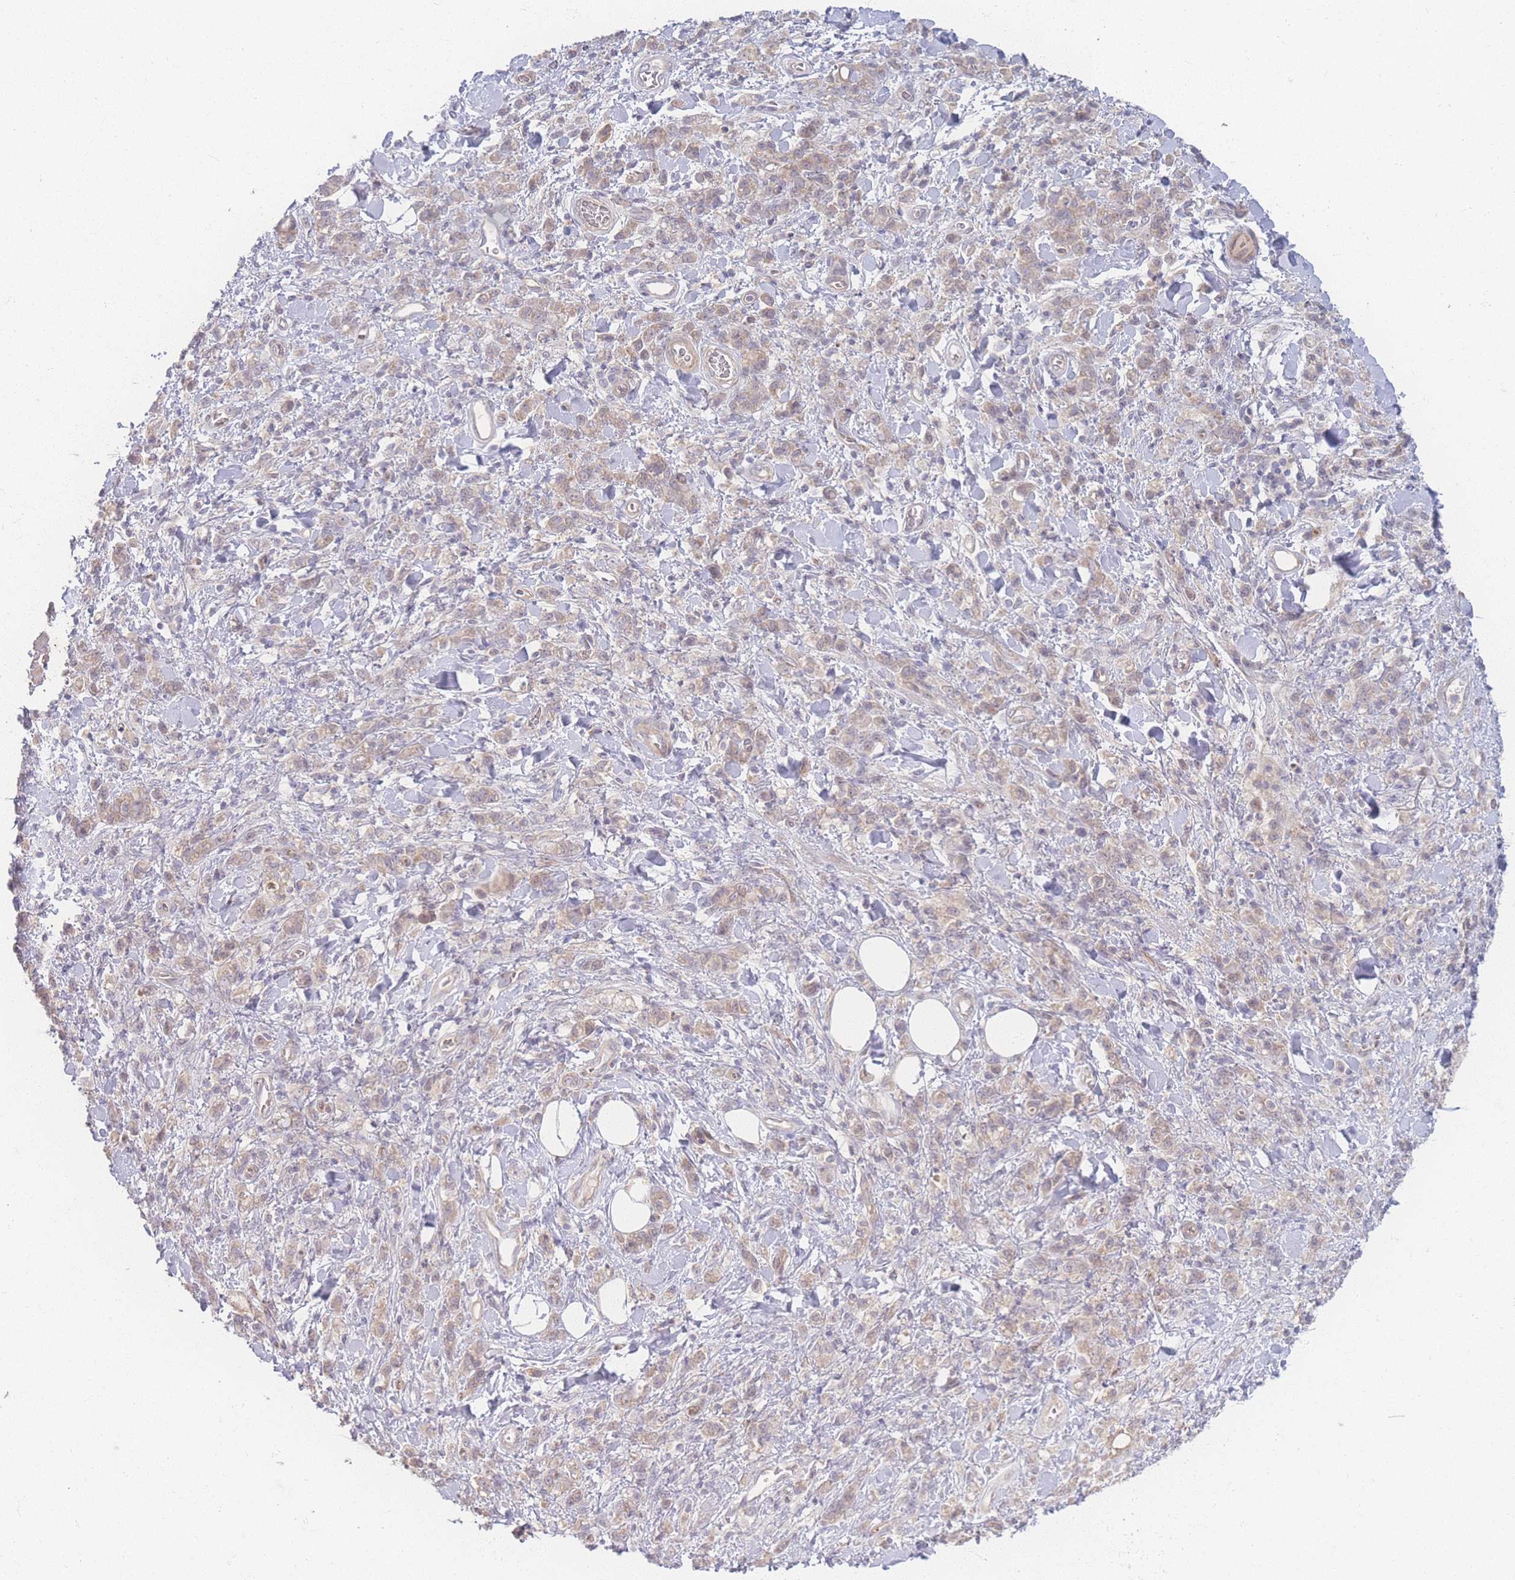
{"staining": {"intensity": "weak", "quantity": ">75%", "location": "cytoplasmic/membranous"}, "tissue": "stomach cancer", "cell_type": "Tumor cells", "image_type": "cancer", "snomed": [{"axis": "morphology", "description": "Adenocarcinoma, NOS"}, {"axis": "topography", "description": "Stomach"}], "caption": "Stomach cancer was stained to show a protein in brown. There is low levels of weak cytoplasmic/membranous staining in about >75% of tumor cells. The staining was performed using DAB to visualize the protein expression in brown, while the nuclei were stained in blue with hematoxylin (Magnification: 20x).", "gene": "INSR", "patient": {"sex": "male", "age": 77}}